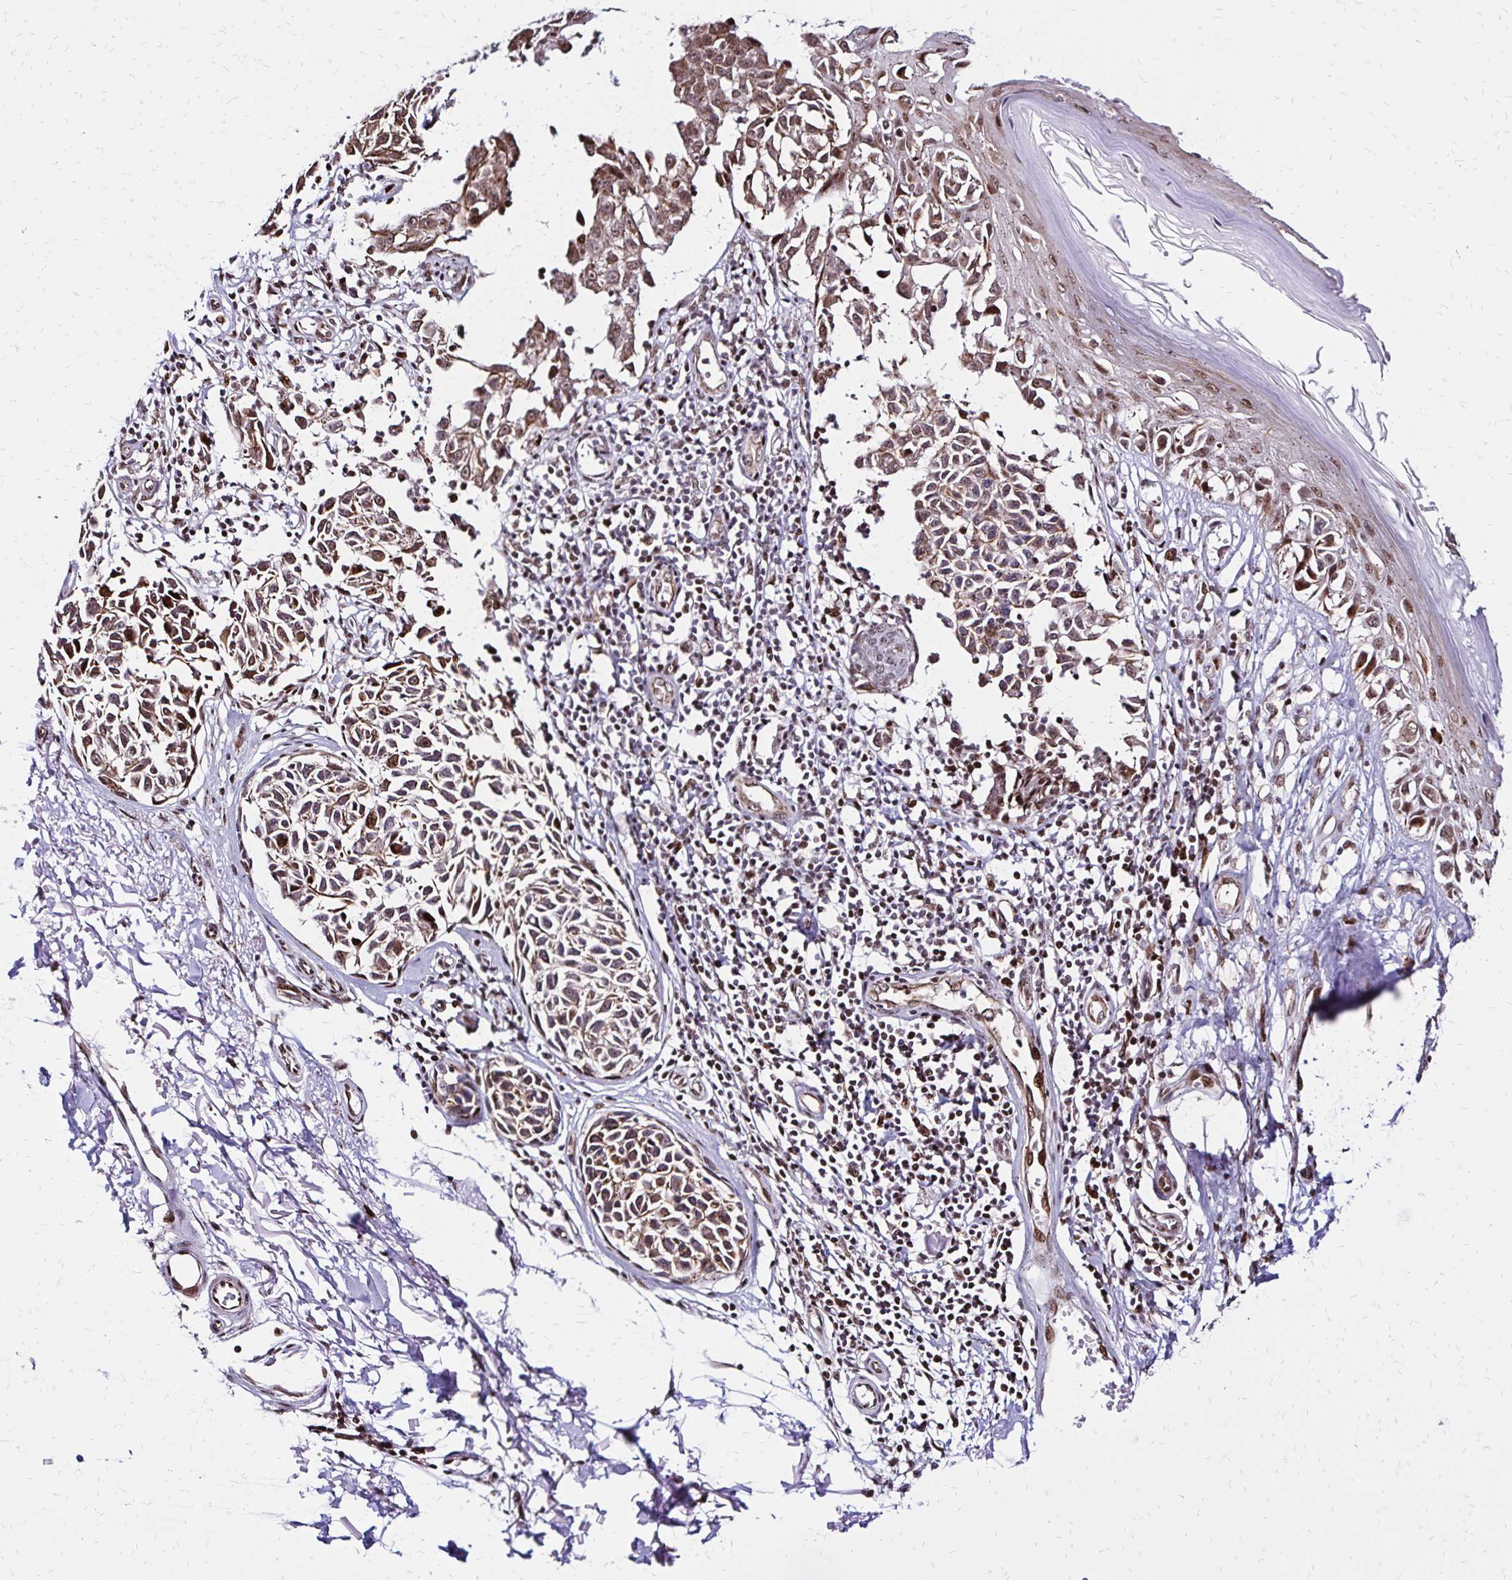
{"staining": {"intensity": "weak", "quantity": ">75%", "location": "cytoplasmic/membranous,nuclear"}, "tissue": "melanoma", "cell_type": "Tumor cells", "image_type": "cancer", "snomed": [{"axis": "morphology", "description": "Malignant melanoma, NOS"}, {"axis": "topography", "description": "Skin"}], "caption": "DAB (3,3'-diaminobenzidine) immunohistochemical staining of melanoma shows weak cytoplasmic/membranous and nuclear protein positivity in approximately >75% of tumor cells.", "gene": "TOB1", "patient": {"sex": "male", "age": 73}}